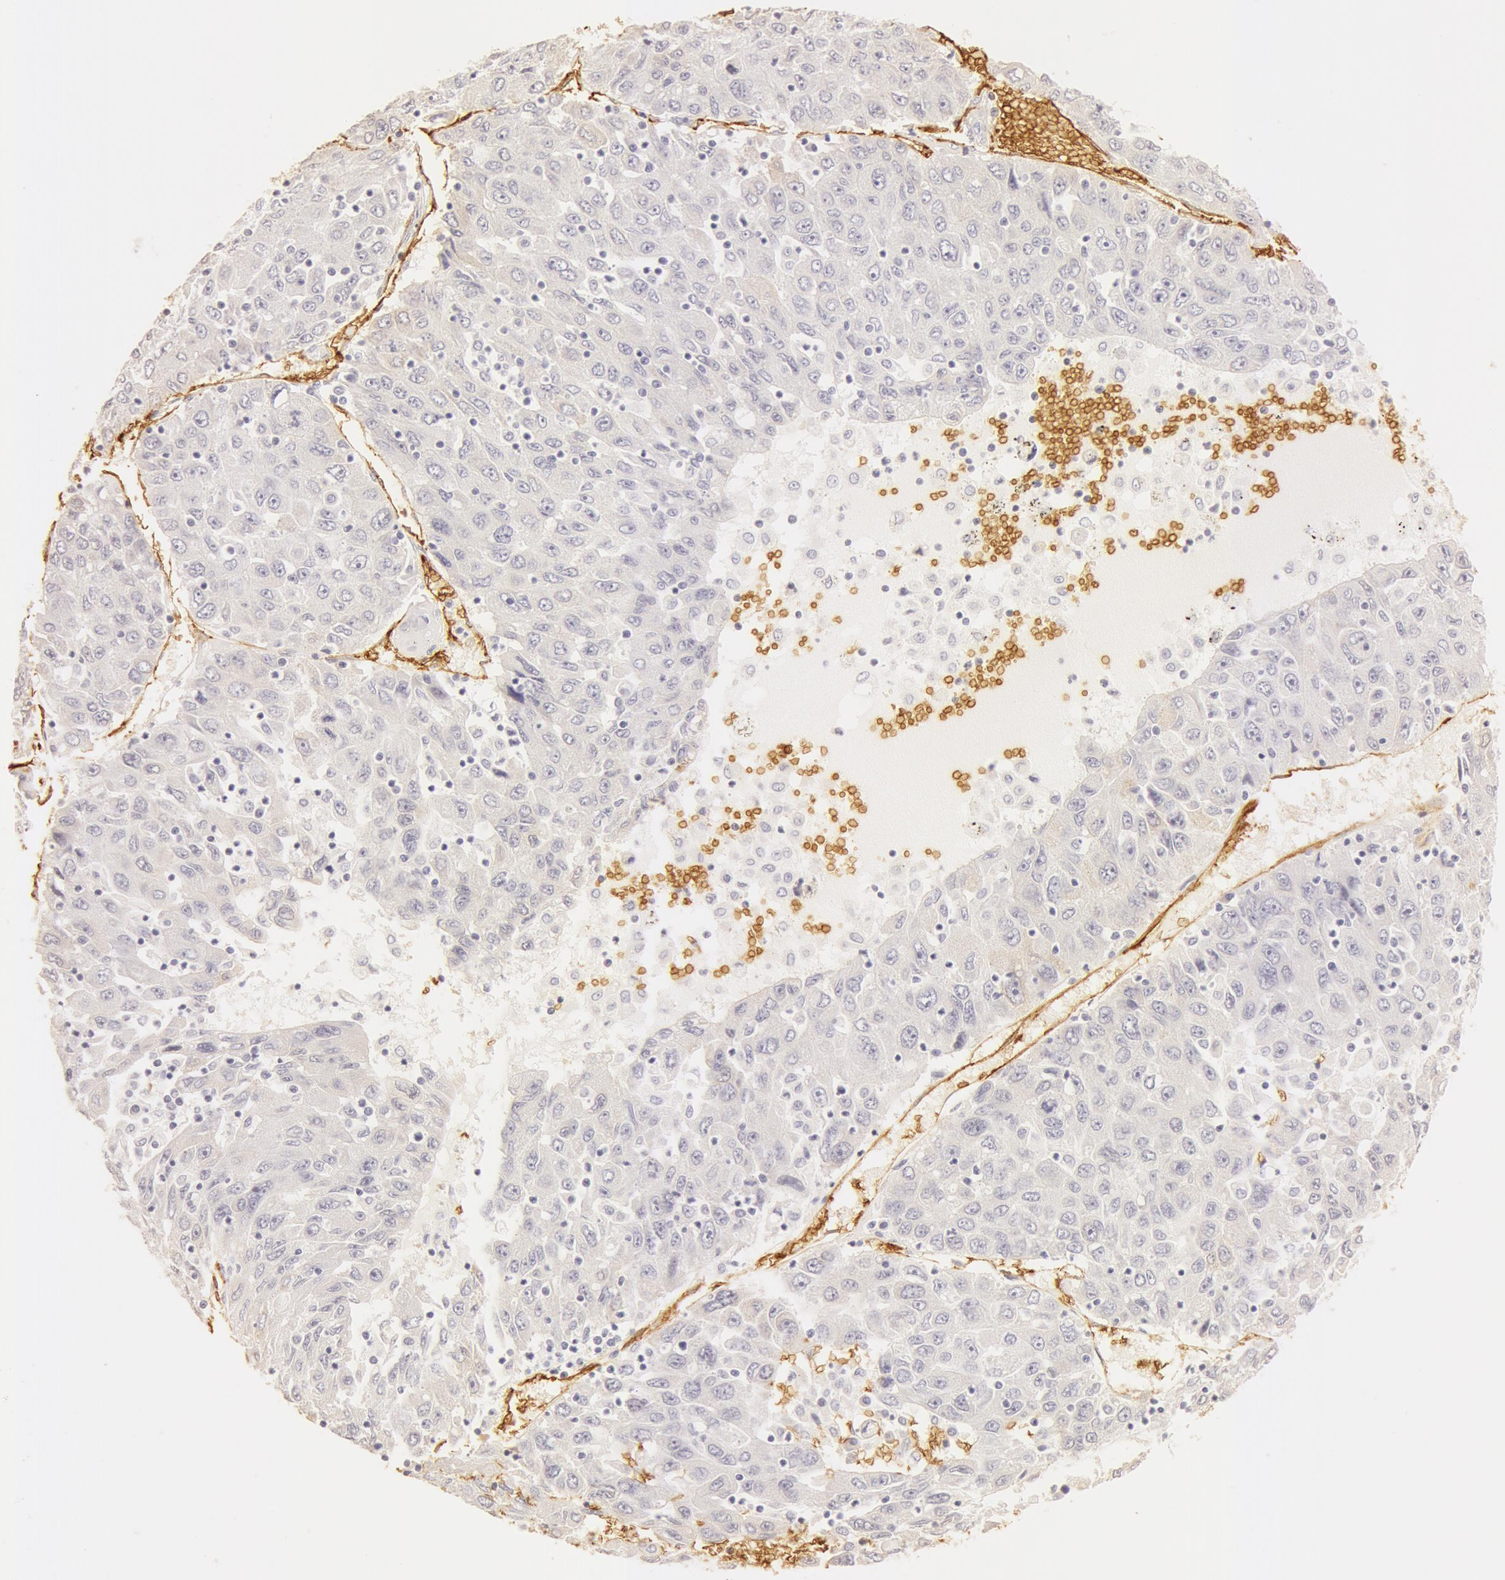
{"staining": {"intensity": "negative", "quantity": "none", "location": "none"}, "tissue": "liver cancer", "cell_type": "Tumor cells", "image_type": "cancer", "snomed": [{"axis": "morphology", "description": "Carcinoma, Hepatocellular, NOS"}, {"axis": "topography", "description": "Liver"}], "caption": "Tumor cells are negative for brown protein staining in liver cancer (hepatocellular carcinoma).", "gene": "AQP1", "patient": {"sex": "male", "age": 49}}